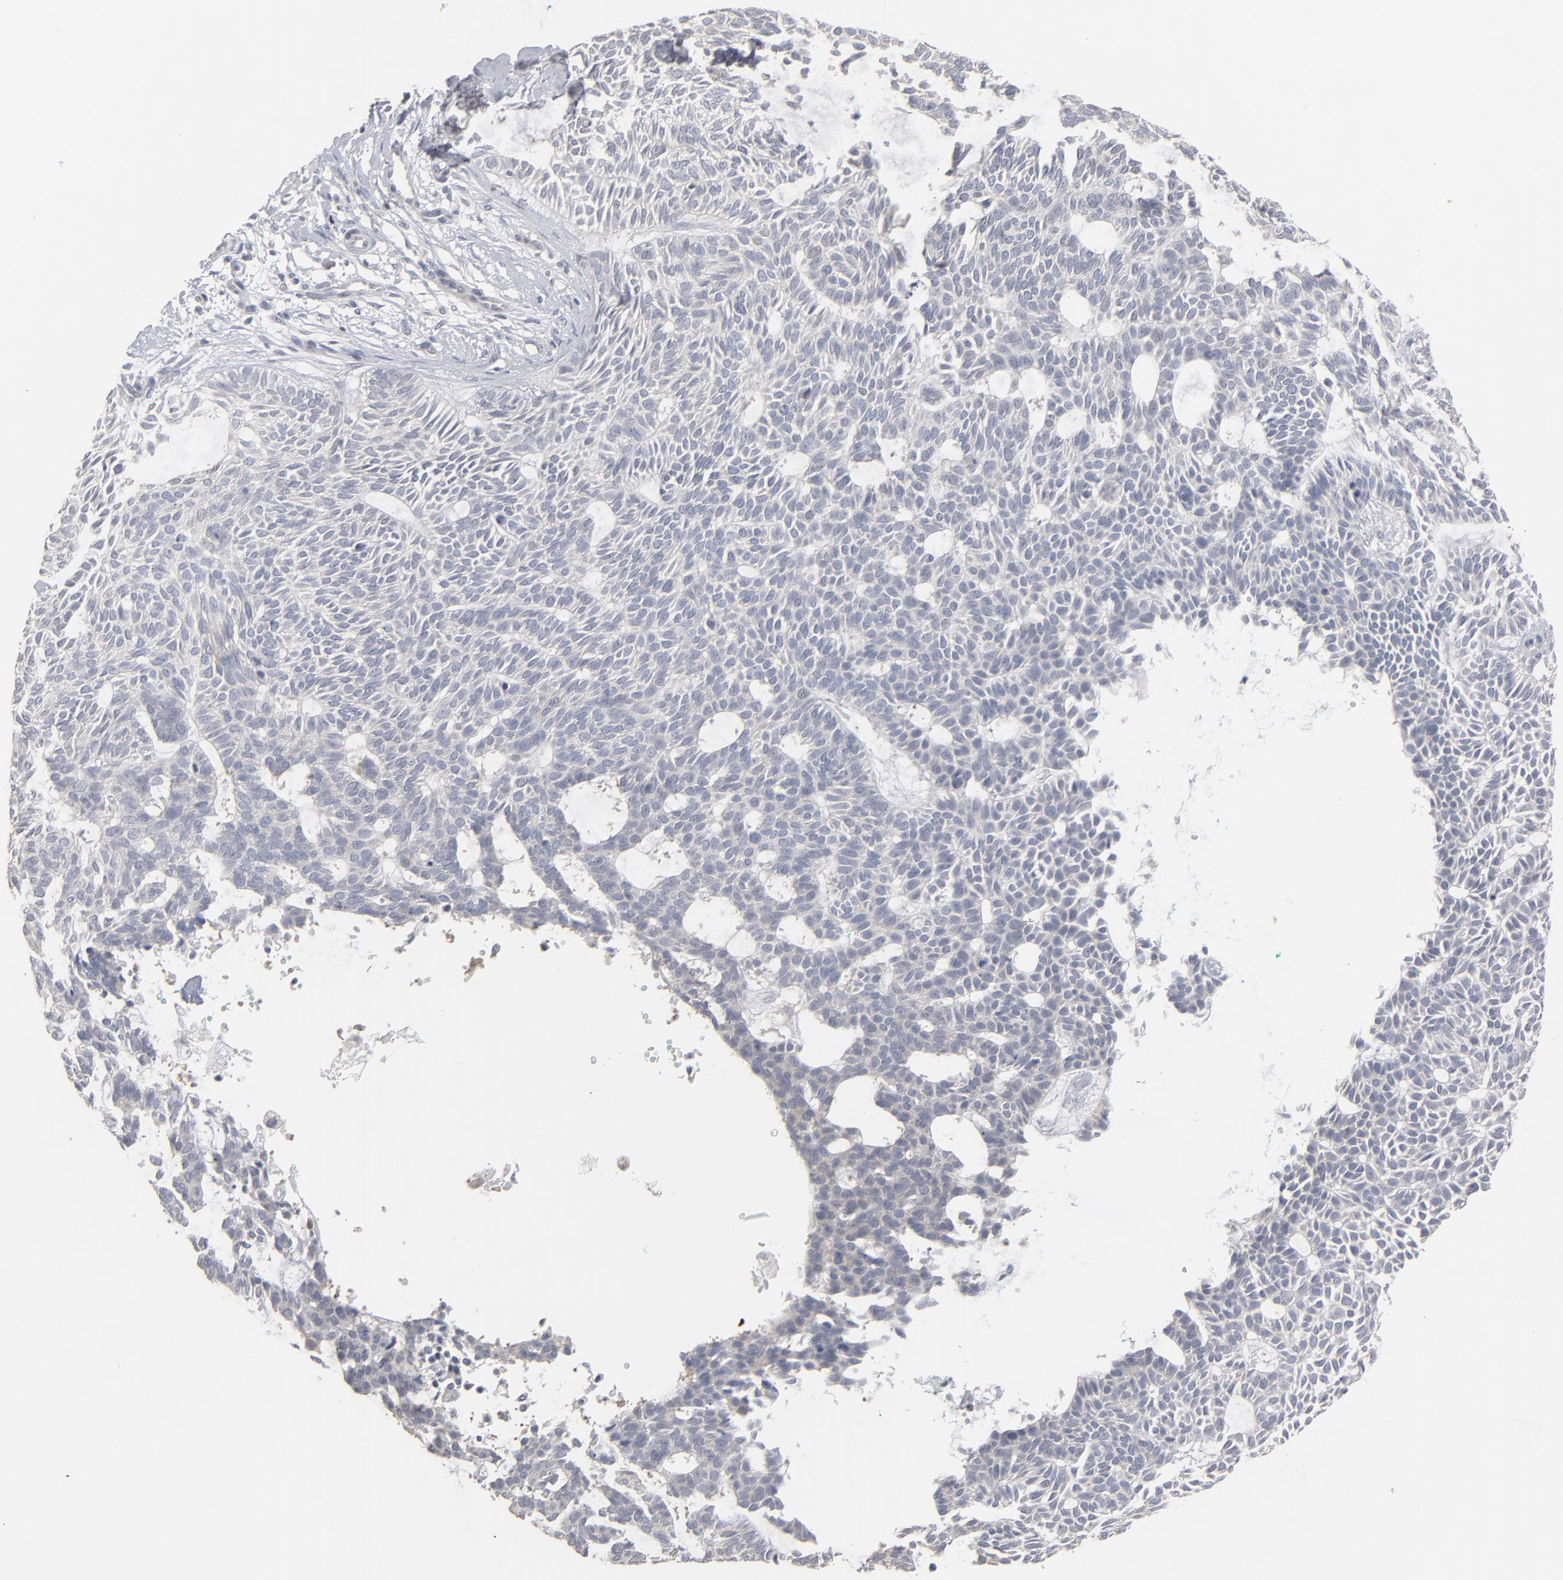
{"staining": {"intensity": "negative", "quantity": "none", "location": "none"}, "tissue": "skin cancer", "cell_type": "Tumor cells", "image_type": "cancer", "snomed": [{"axis": "morphology", "description": "Basal cell carcinoma"}, {"axis": "topography", "description": "Skin"}], "caption": "Immunohistochemical staining of basal cell carcinoma (skin) exhibits no significant staining in tumor cells.", "gene": "STAT4", "patient": {"sex": "male", "age": 75}}